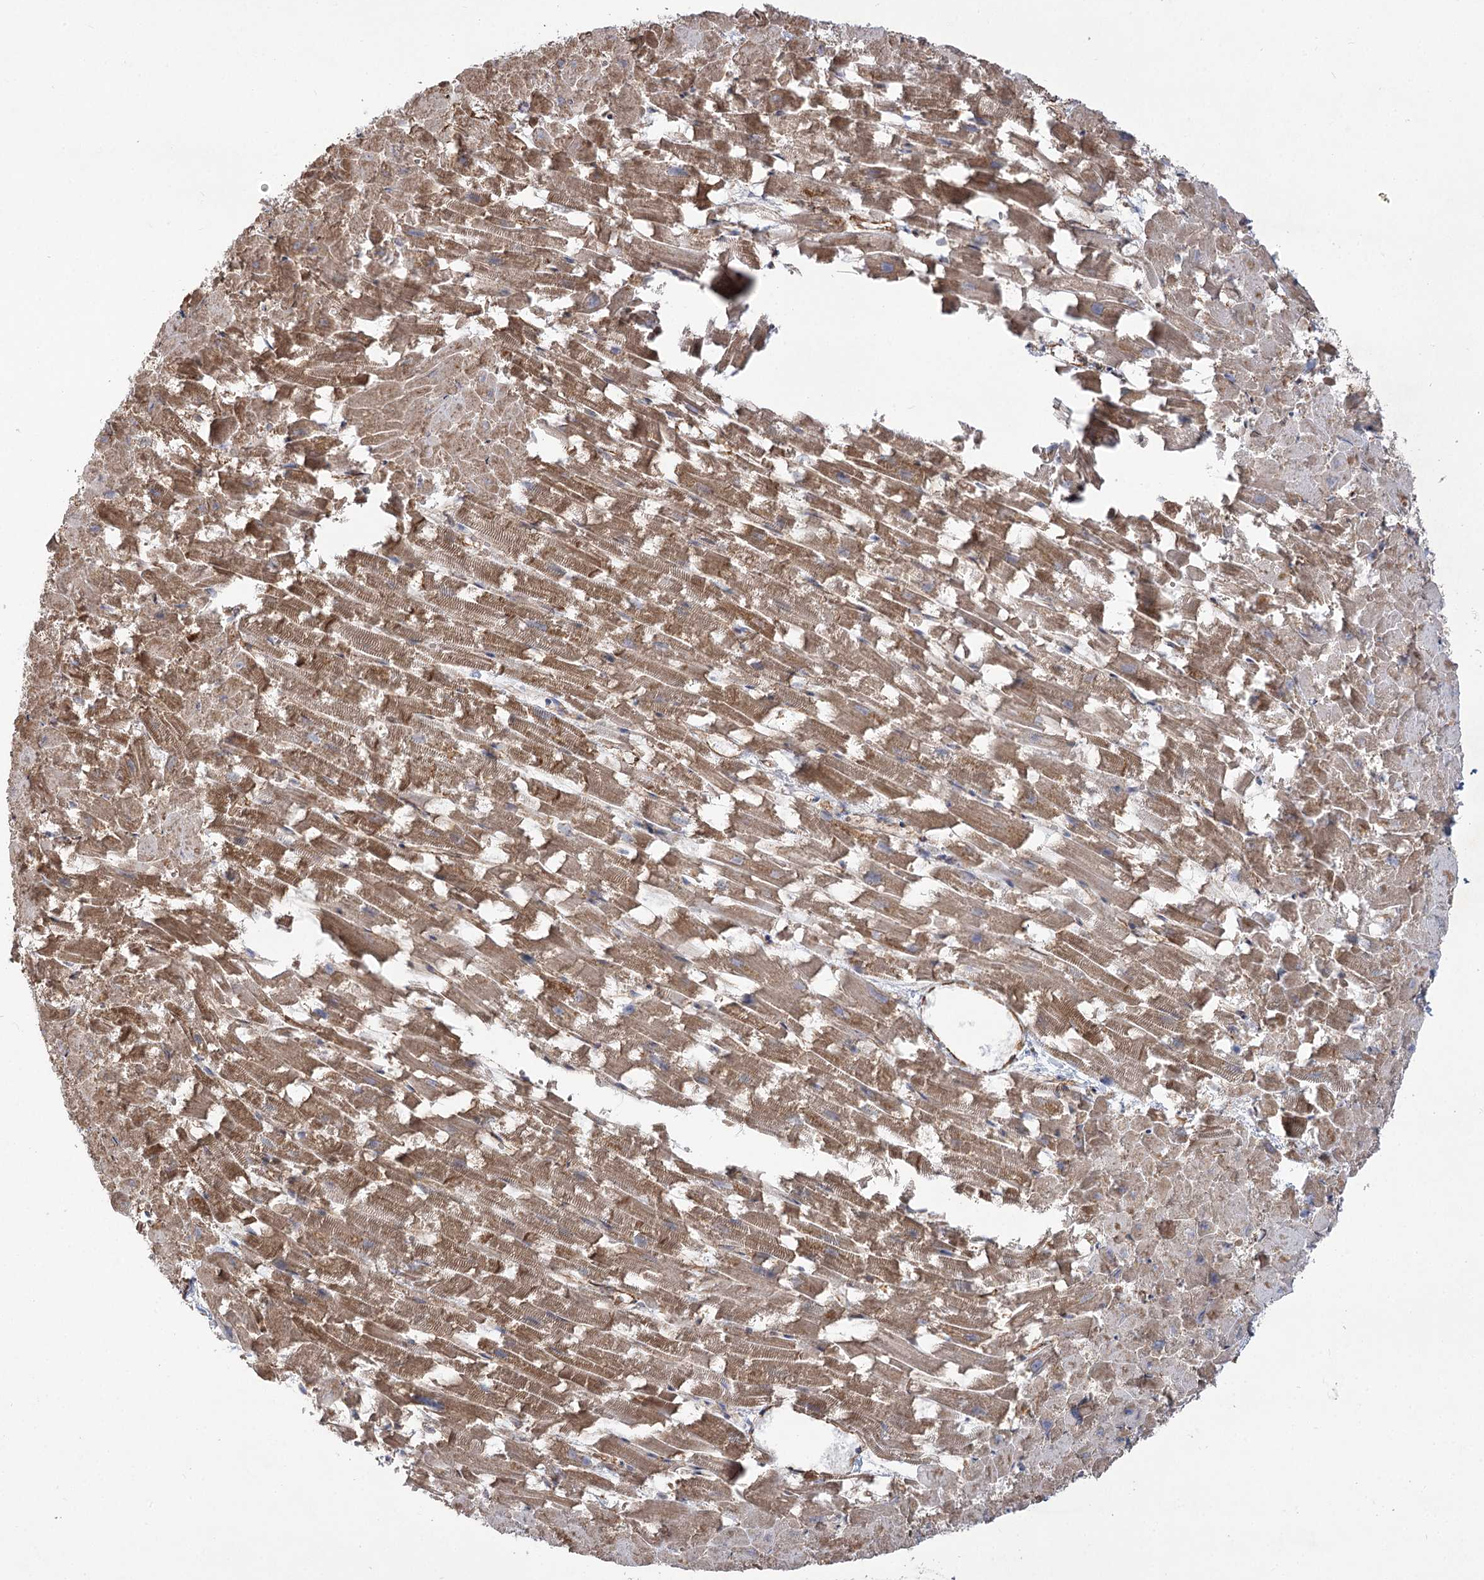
{"staining": {"intensity": "moderate", "quantity": ">75%", "location": "cytoplasmic/membranous"}, "tissue": "heart muscle", "cell_type": "Cardiomyocytes", "image_type": "normal", "snomed": [{"axis": "morphology", "description": "Normal tissue, NOS"}, {"axis": "topography", "description": "Heart"}], "caption": "This histopathology image displays normal heart muscle stained with IHC to label a protein in brown. The cytoplasmic/membranous of cardiomyocytes show moderate positivity for the protein. Nuclei are counter-stained blue.", "gene": "SH3BP5L", "patient": {"sex": "female", "age": 64}}